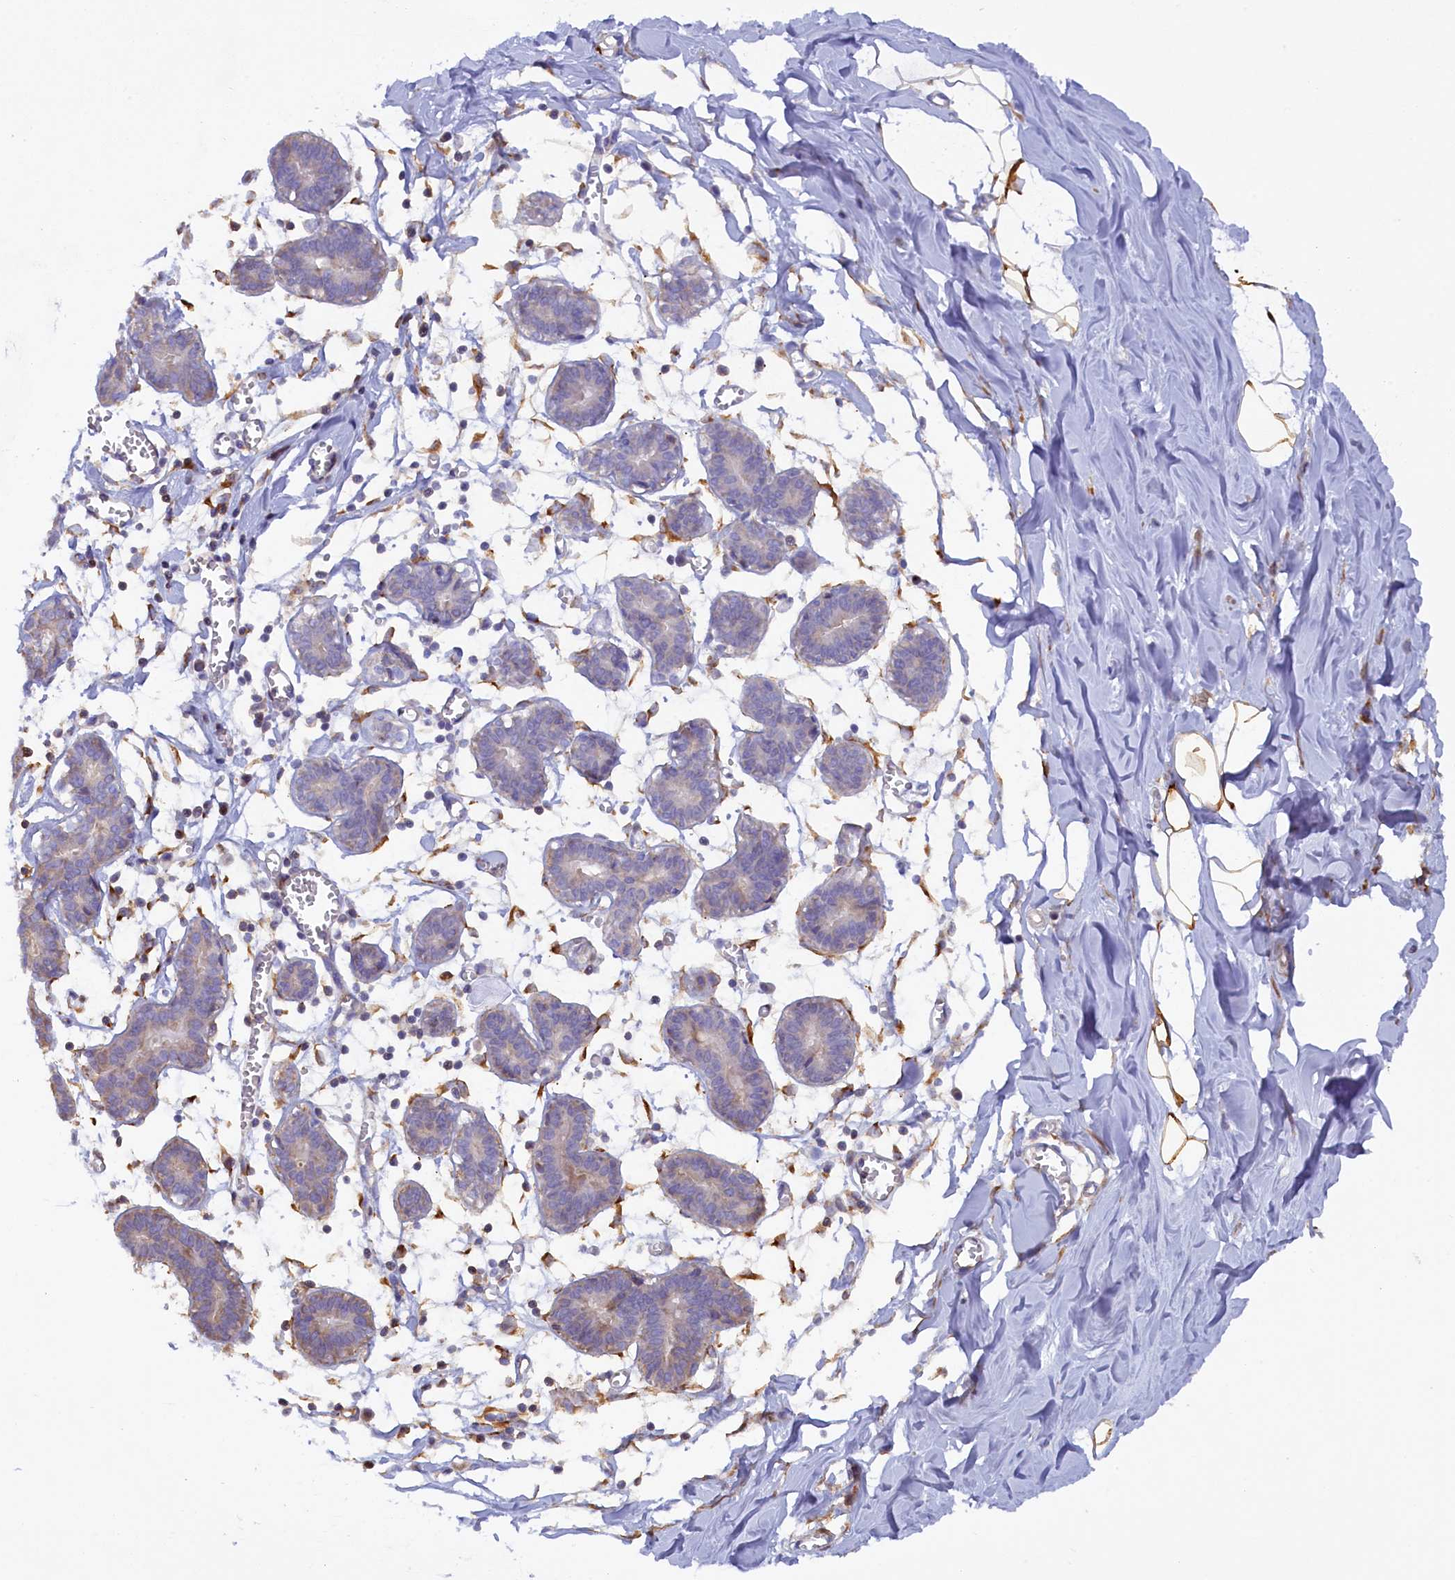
{"staining": {"intensity": "moderate", "quantity": "<25%", "location": "cytoplasmic/membranous"}, "tissue": "breast", "cell_type": "Adipocytes", "image_type": "normal", "snomed": [{"axis": "morphology", "description": "Normal tissue, NOS"}, {"axis": "topography", "description": "Breast"}], "caption": "A brown stain labels moderate cytoplasmic/membranous positivity of a protein in adipocytes of unremarkable human breast.", "gene": "POGLUT3", "patient": {"sex": "female", "age": 27}}